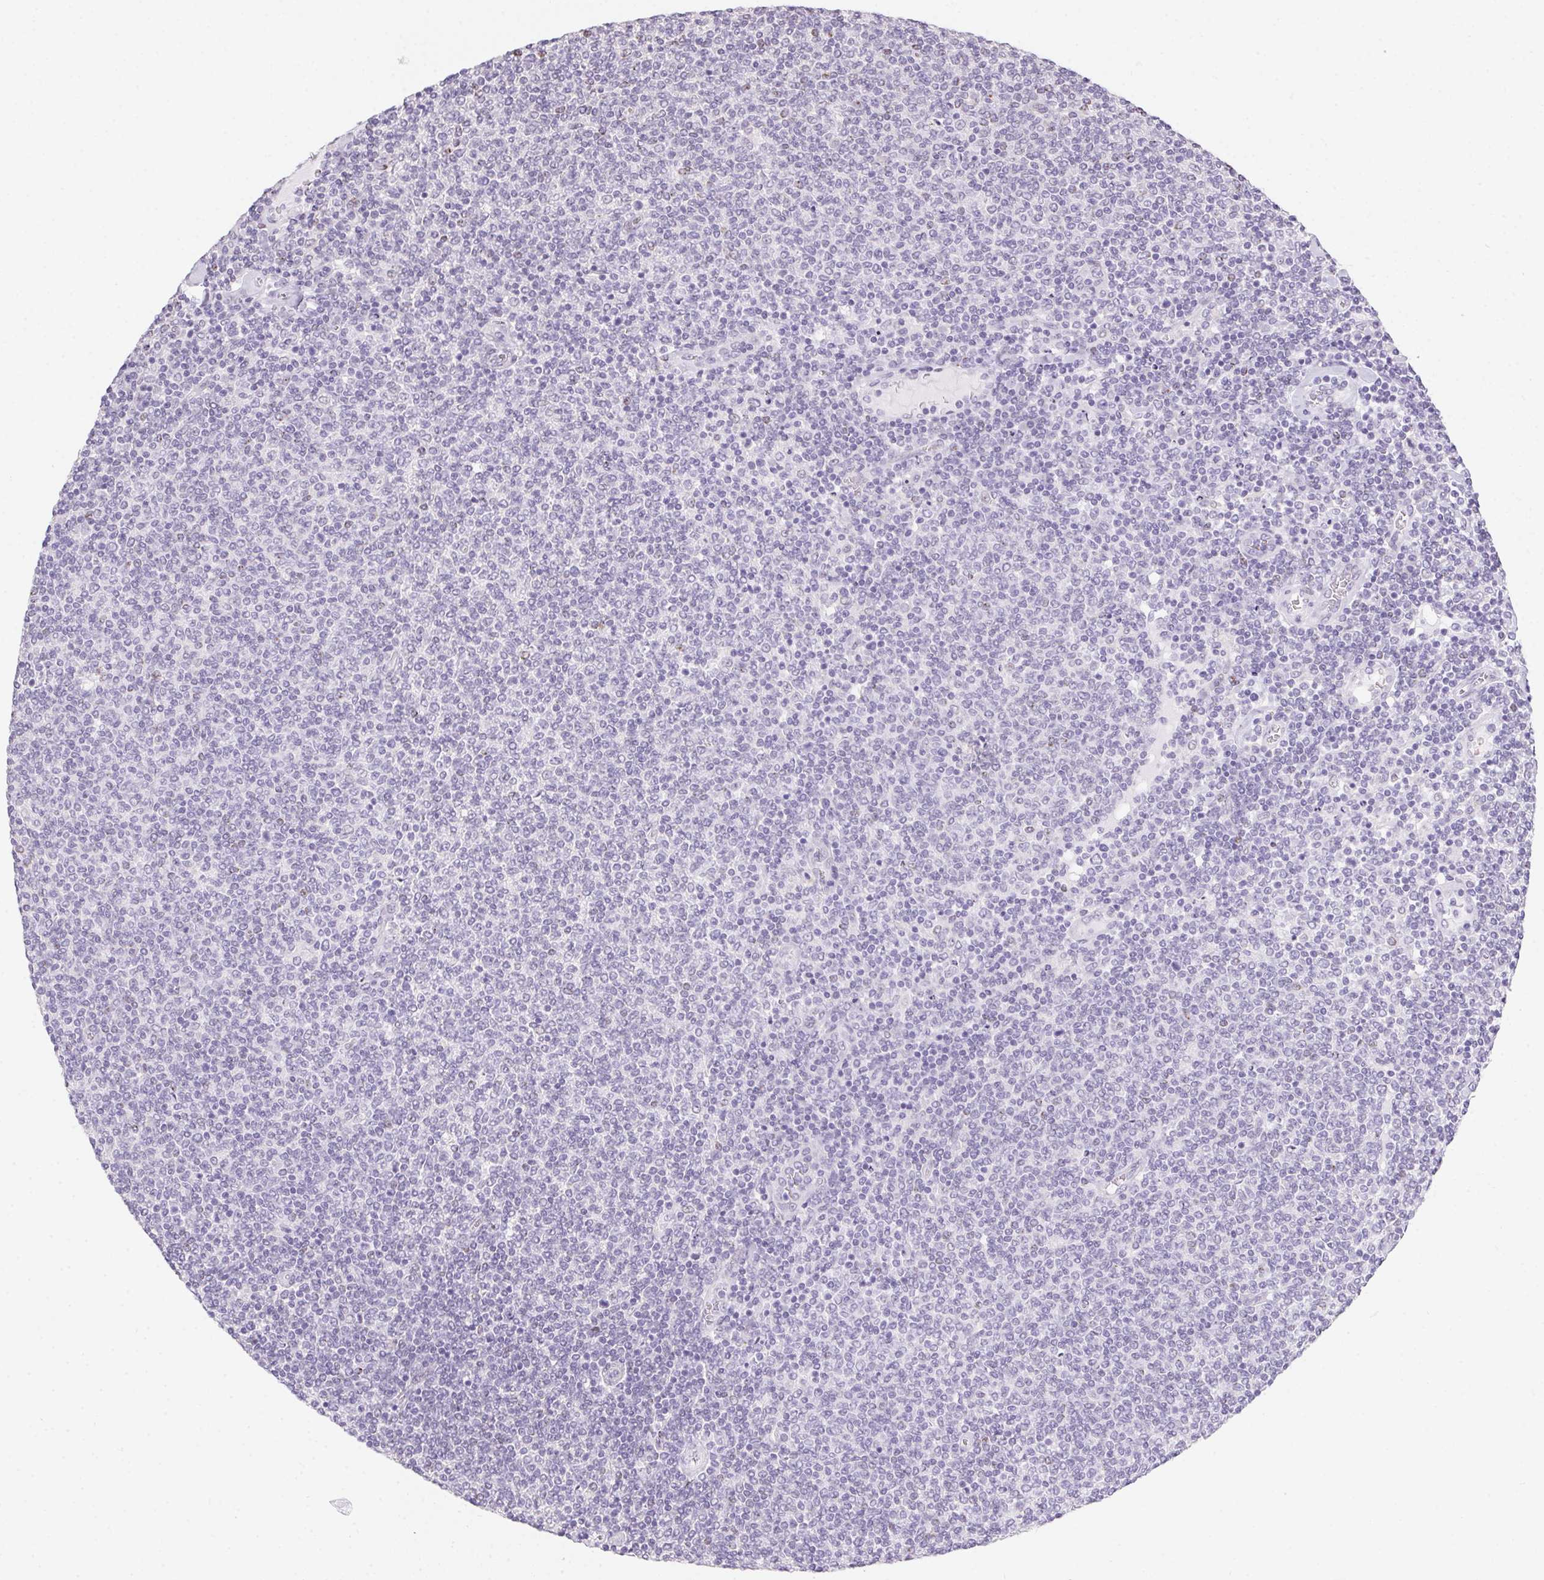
{"staining": {"intensity": "negative", "quantity": "none", "location": "none"}, "tissue": "lymphoma", "cell_type": "Tumor cells", "image_type": "cancer", "snomed": [{"axis": "morphology", "description": "Malignant lymphoma, non-Hodgkin's type, Low grade"}, {"axis": "topography", "description": "Lymph node"}], "caption": "Tumor cells show no significant protein expression in low-grade malignant lymphoma, non-Hodgkin's type. (DAB immunohistochemistry (IHC), high magnification).", "gene": "MORC1", "patient": {"sex": "male", "age": 52}}